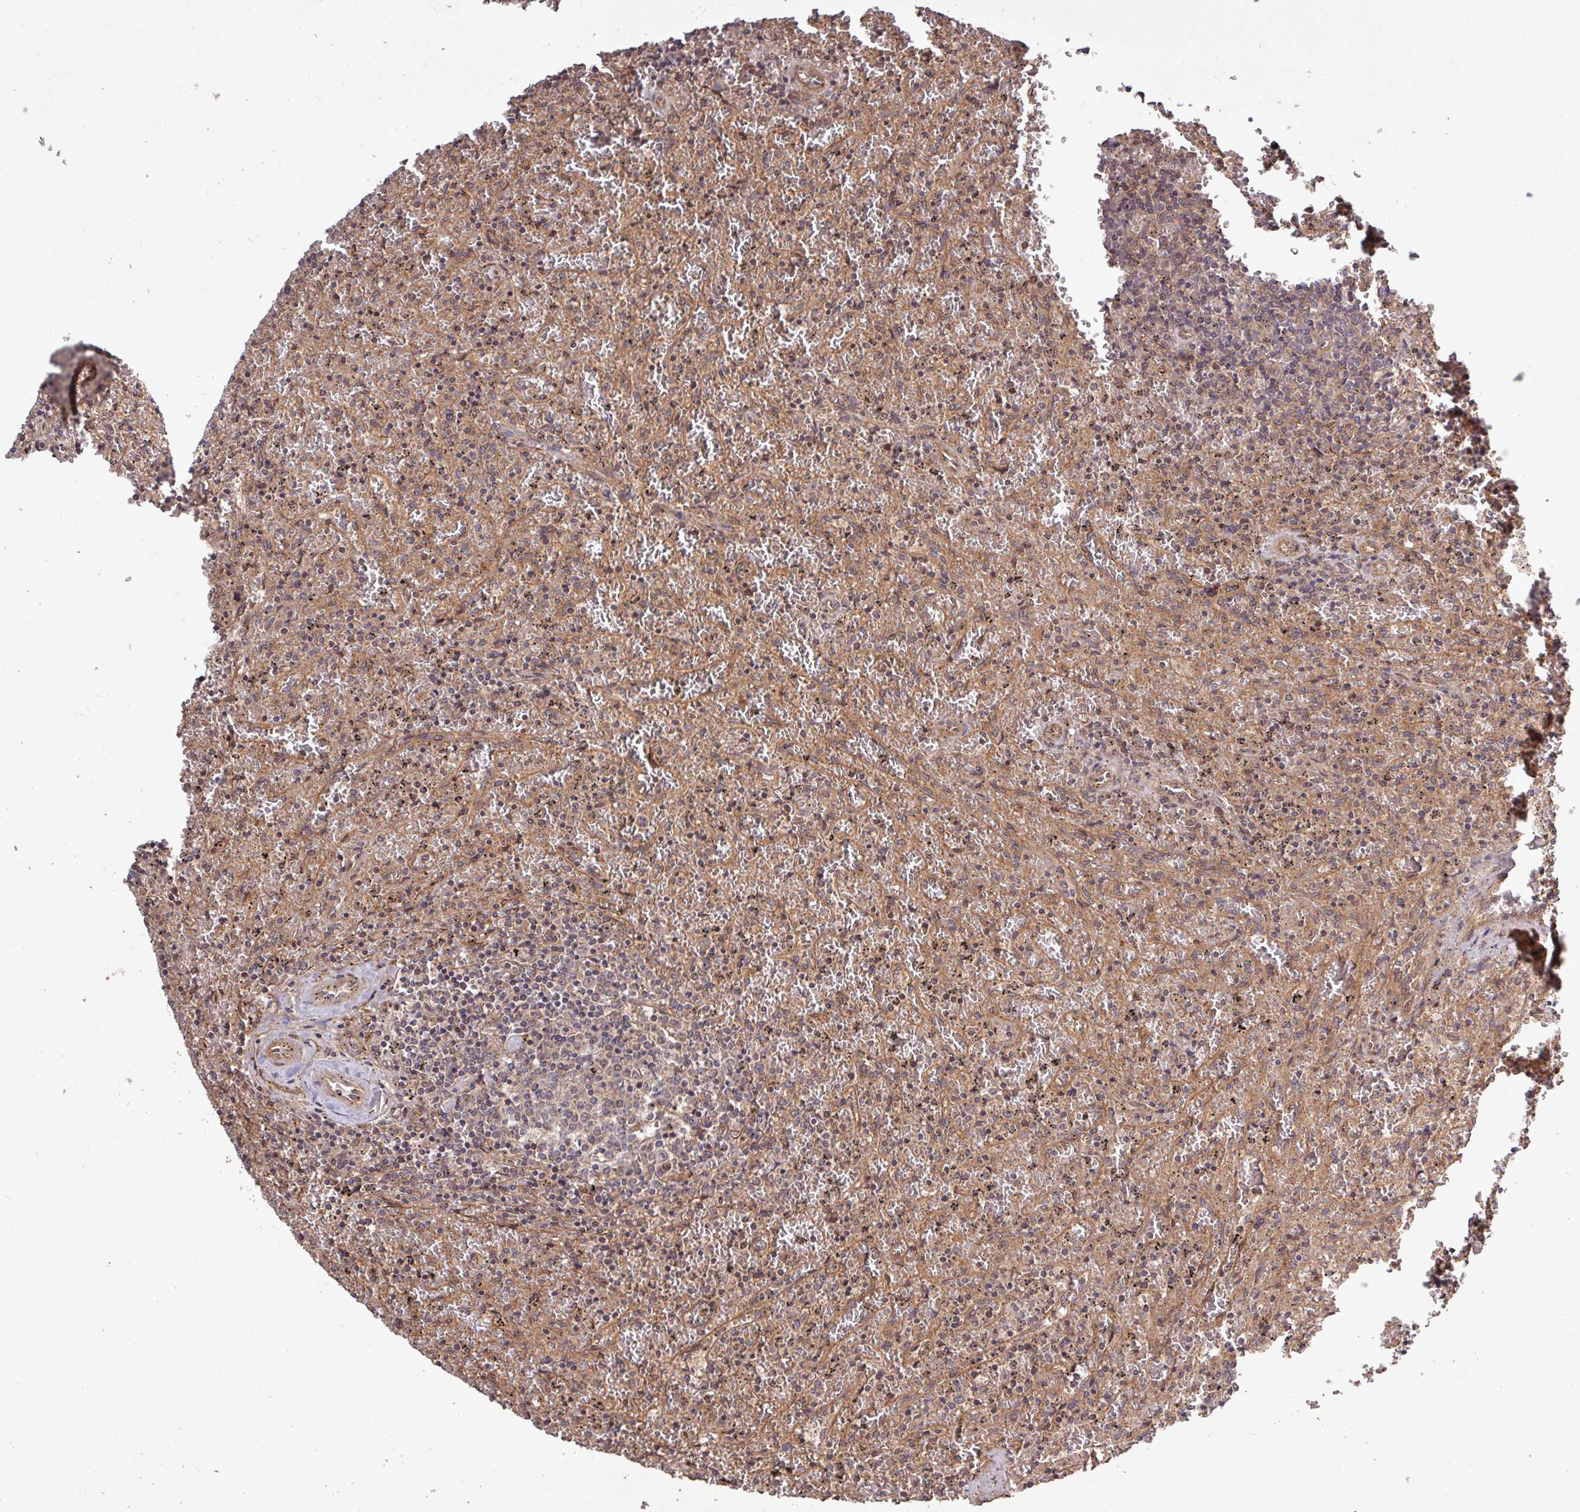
{"staining": {"intensity": "weak", "quantity": "<25%", "location": "cytoplasmic/membranous"}, "tissue": "lymphoma", "cell_type": "Tumor cells", "image_type": "cancer", "snomed": [{"axis": "morphology", "description": "Malignant lymphoma, non-Hodgkin's type, Low grade"}, {"axis": "topography", "description": "Spleen"}], "caption": "High power microscopy histopathology image of an IHC photomicrograph of lymphoma, revealing no significant positivity in tumor cells.", "gene": "TRABD2A", "patient": {"sex": "female", "age": 64}}